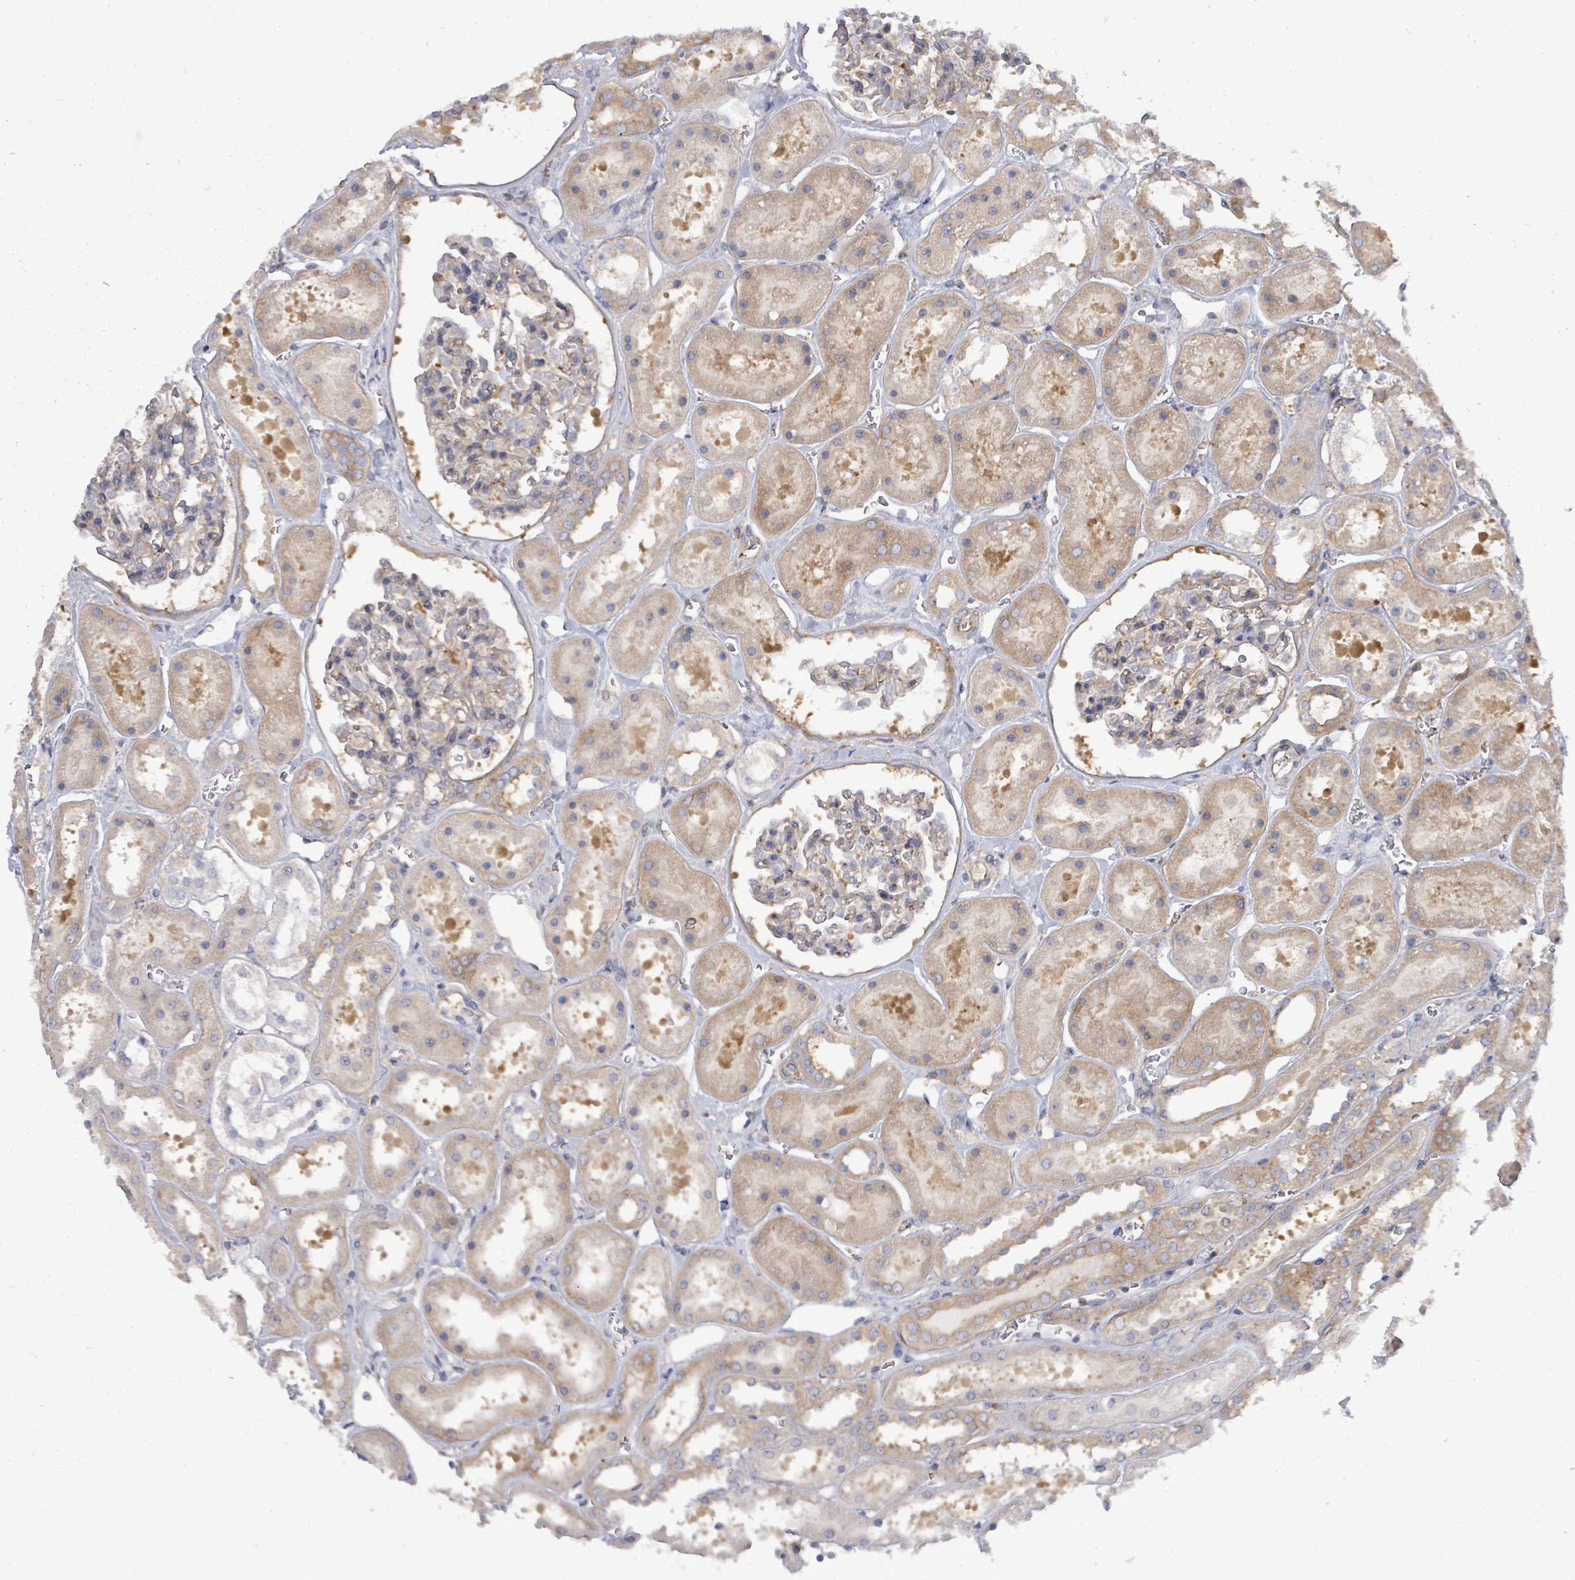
{"staining": {"intensity": "negative", "quantity": "none", "location": "none"}, "tissue": "kidney", "cell_type": "Cells in glomeruli", "image_type": "normal", "snomed": [{"axis": "morphology", "description": "Normal tissue, NOS"}, {"axis": "topography", "description": "Kidney"}], "caption": "A high-resolution histopathology image shows immunohistochemistry staining of benign kidney, which shows no significant positivity in cells in glomeruli.", "gene": "EIF3CL", "patient": {"sex": "female", "age": 41}}